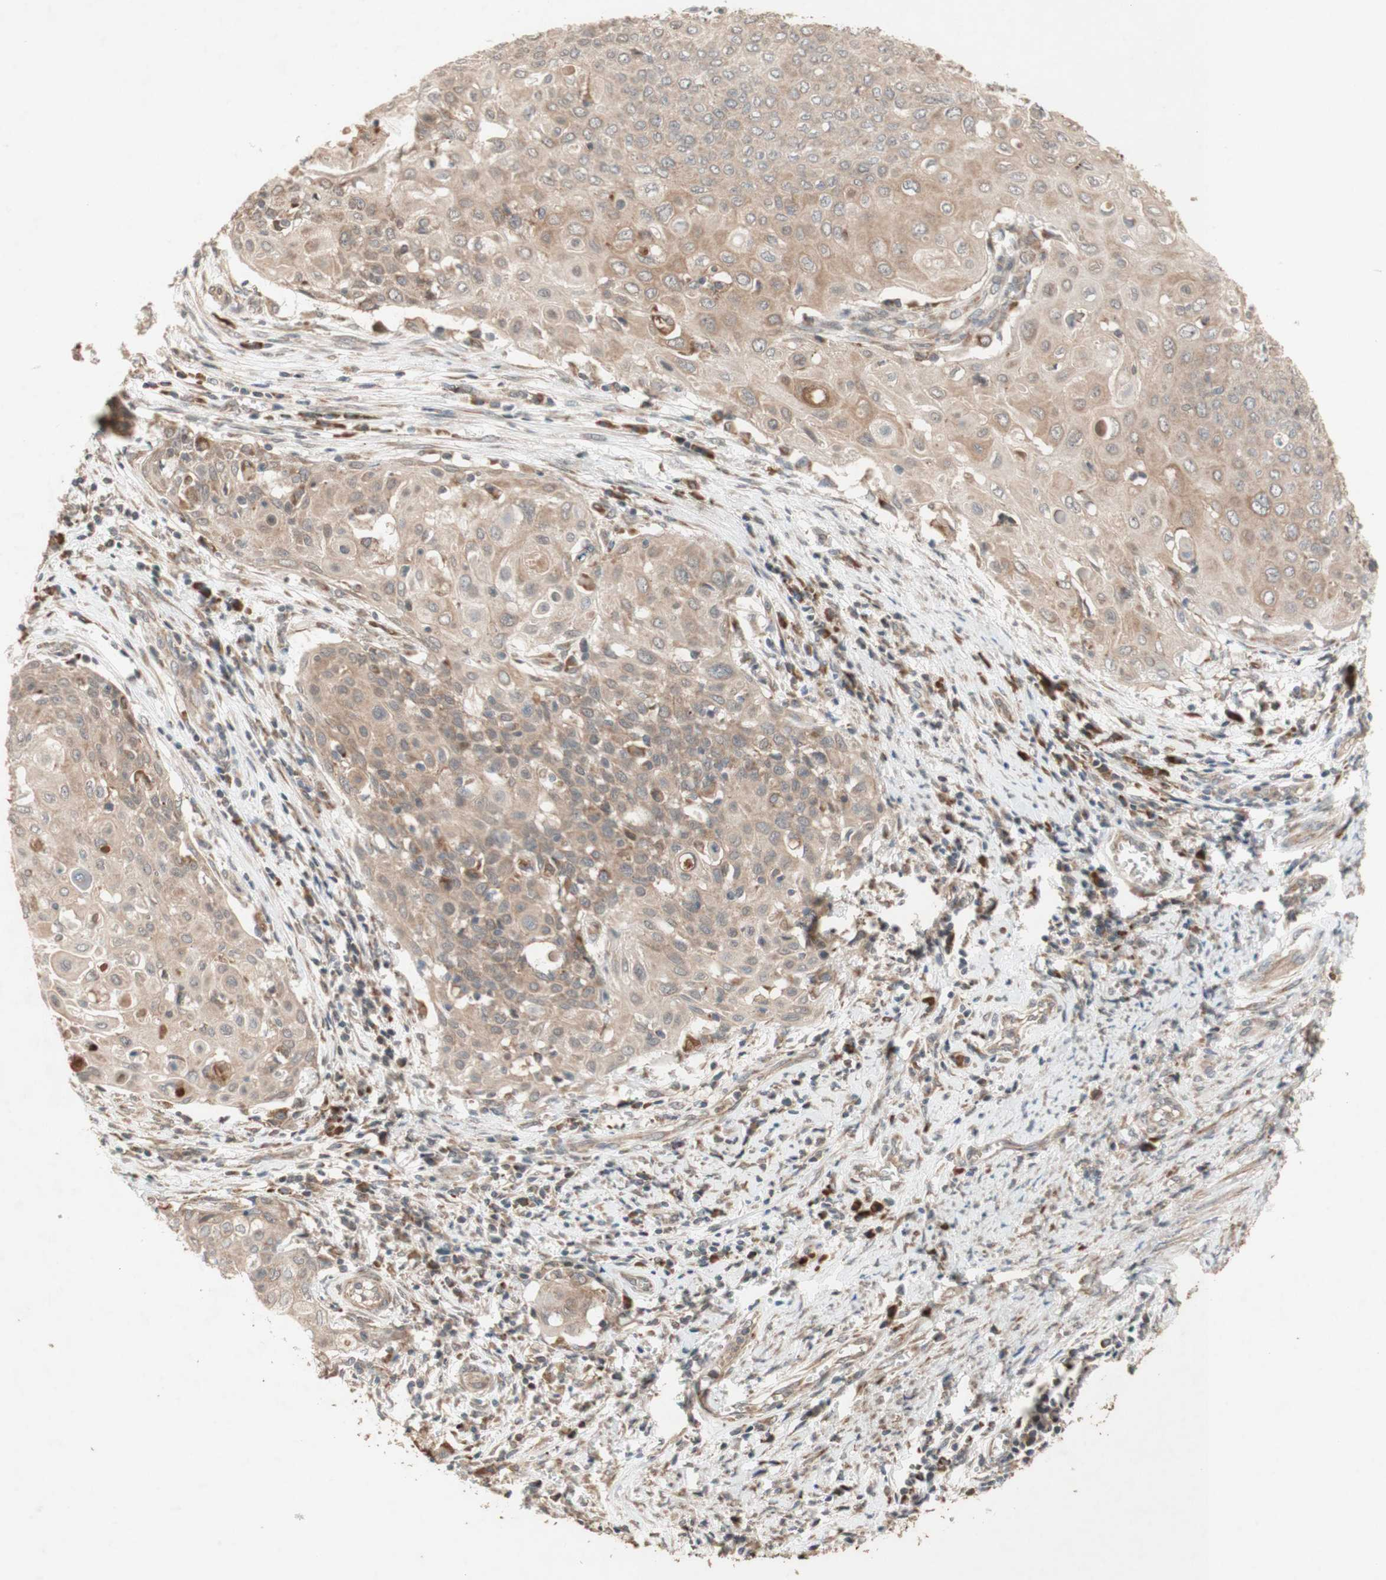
{"staining": {"intensity": "weak", "quantity": ">75%", "location": "cytoplasmic/membranous"}, "tissue": "cervical cancer", "cell_type": "Tumor cells", "image_type": "cancer", "snomed": [{"axis": "morphology", "description": "Squamous cell carcinoma, NOS"}, {"axis": "topography", "description": "Cervix"}], "caption": "A histopathology image showing weak cytoplasmic/membranous positivity in approximately >75% of tumor cells in squamous cell carcinoma (cervical), as visualized by brown immunohistochemical staining.", "gene": "DDOST", "patient": {"sex": "female", "age": 39}}